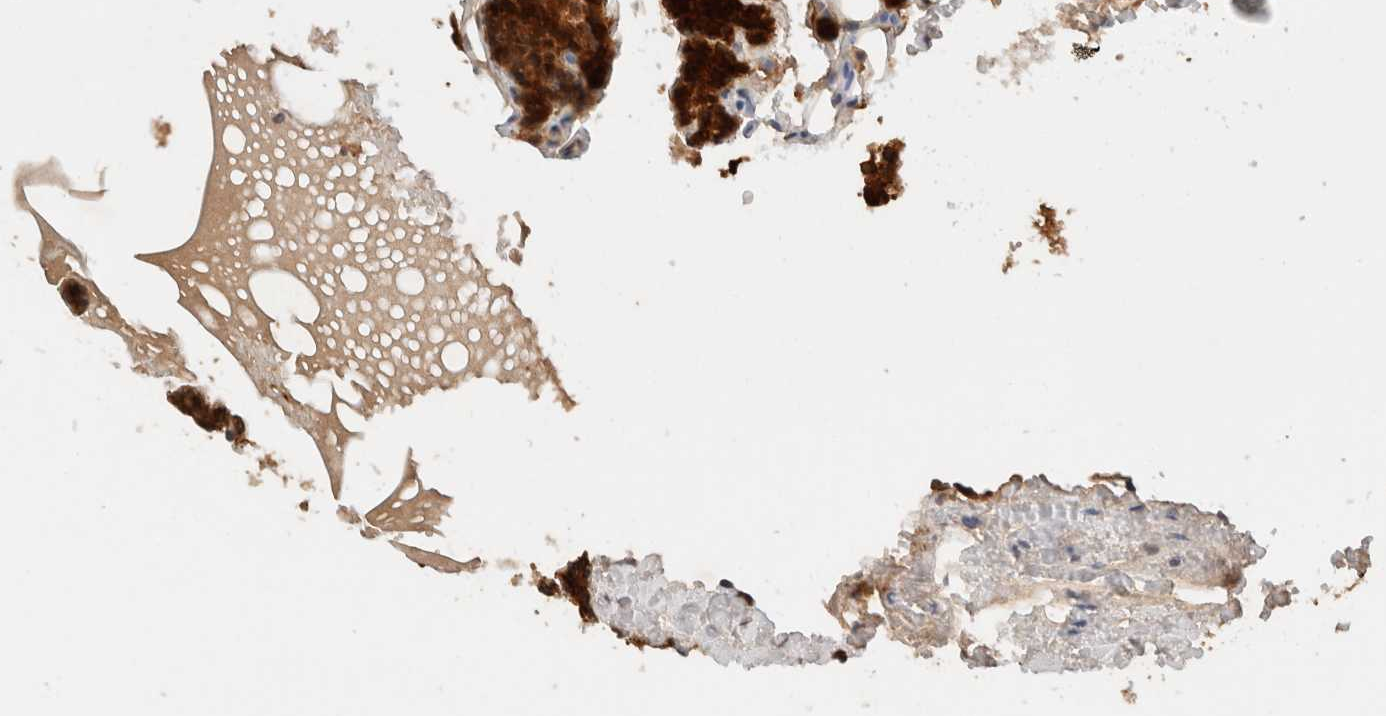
{"staining": {"intensity": "strong", "quantity": ">75%", "location": "cytoplasmic/membranous"}, "tissue": "parathyroid gland", "cell_type": "Glandular cells", "image_type": "normal", "snomed": [{"axis": "morphology", "description": "Normal tissue, NOS"}, {"axis": "topography", "description": "Parathyroid gland"}], "caption": "Protein staining by immunohistochemistry (IHC) demonstrates strong cytoplasmic/membranous positivity in approximately >75% of glandular cells in normal parathyroid gland.", "gene": "ARFGEF2", "patient": {"sex": "female", "age": 85}}